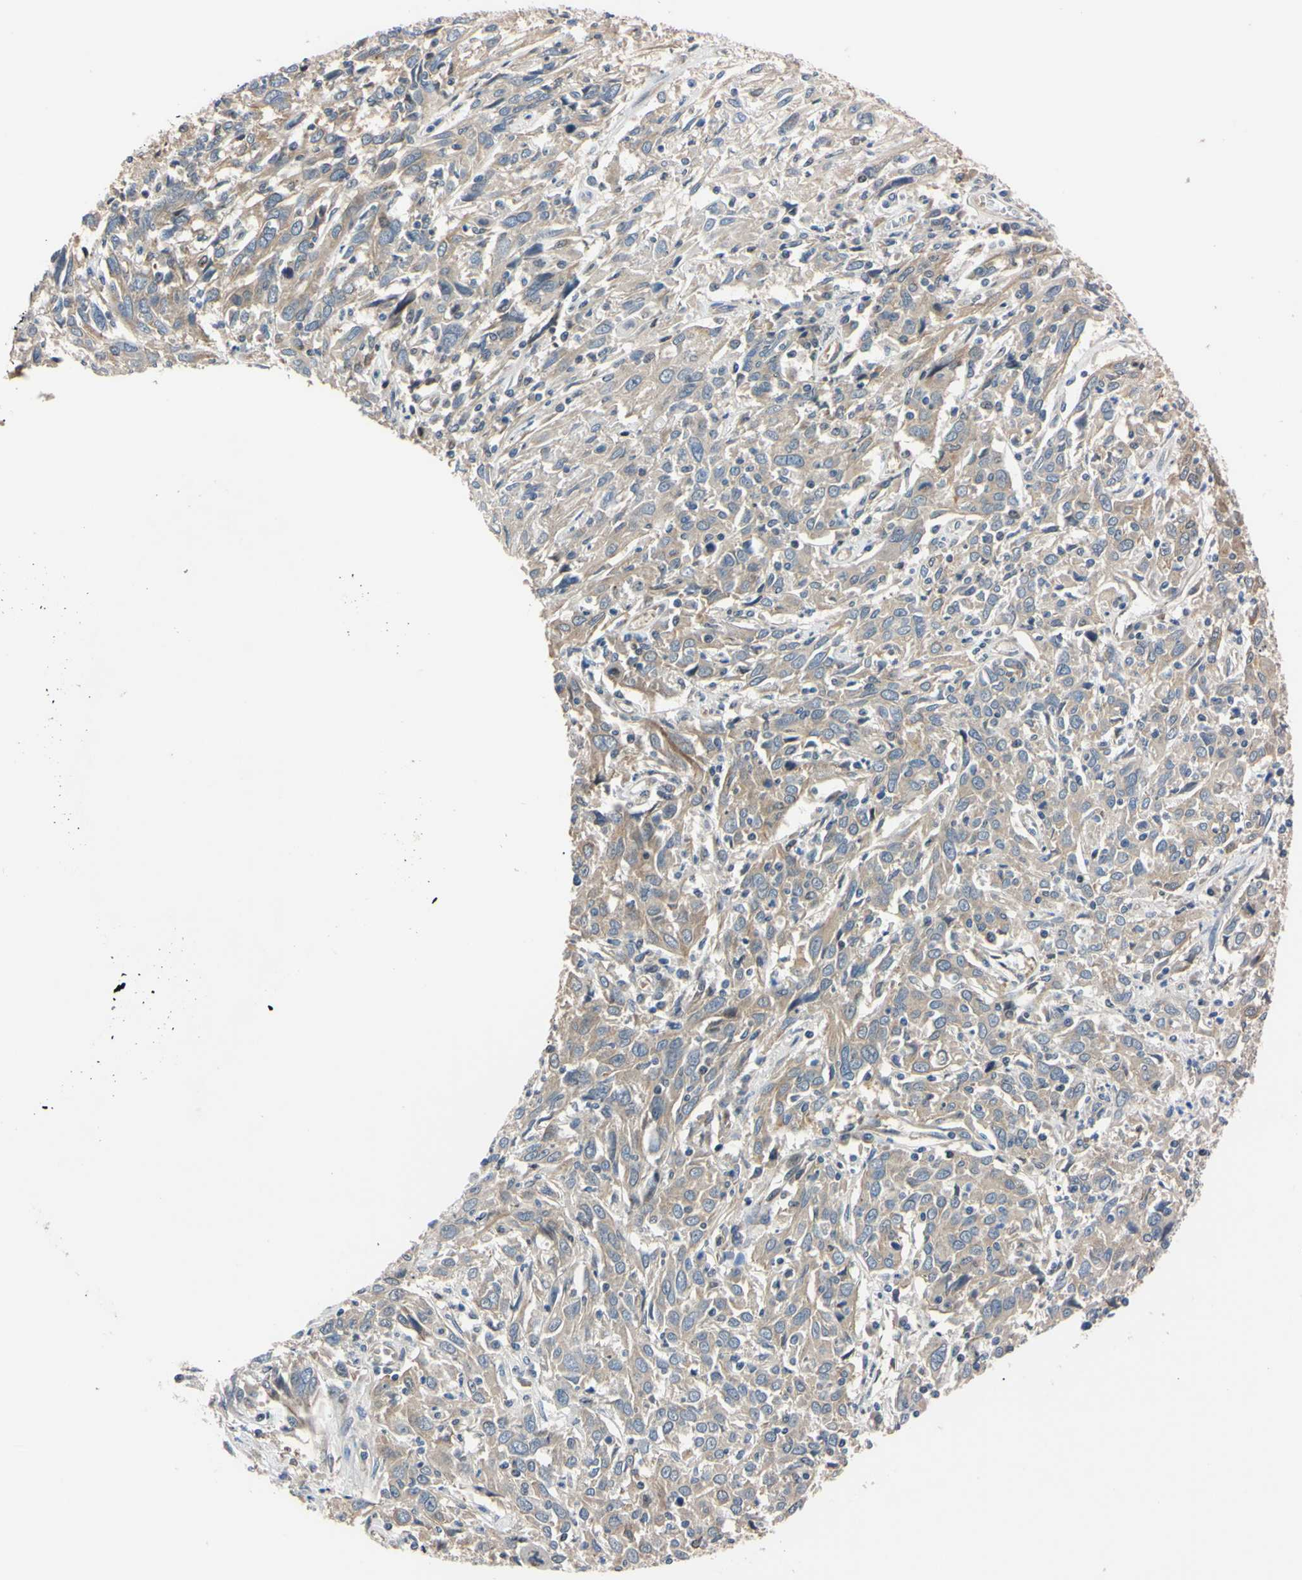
{"staining": {"intensity": "weak", "quantity": ">75%", "location": "cytoplasmic/membranous"}, "tissue": "cervical cancer", "cell_type": "Tumor cells", "image_type": "cancer", "snomed": [{"axis": "morphology", "description": "Squamous cell carcinoma, NOS"}, {"axis": "topography", "description": "Cervix"}], "caption": "A brown stain shows weak cytoplasmic/membranous expression of a protein in squamous cell carcinoma (cervical) tumor cells.", "gene": "RARS1", "patient": {"sex": "female", "age": 46}}